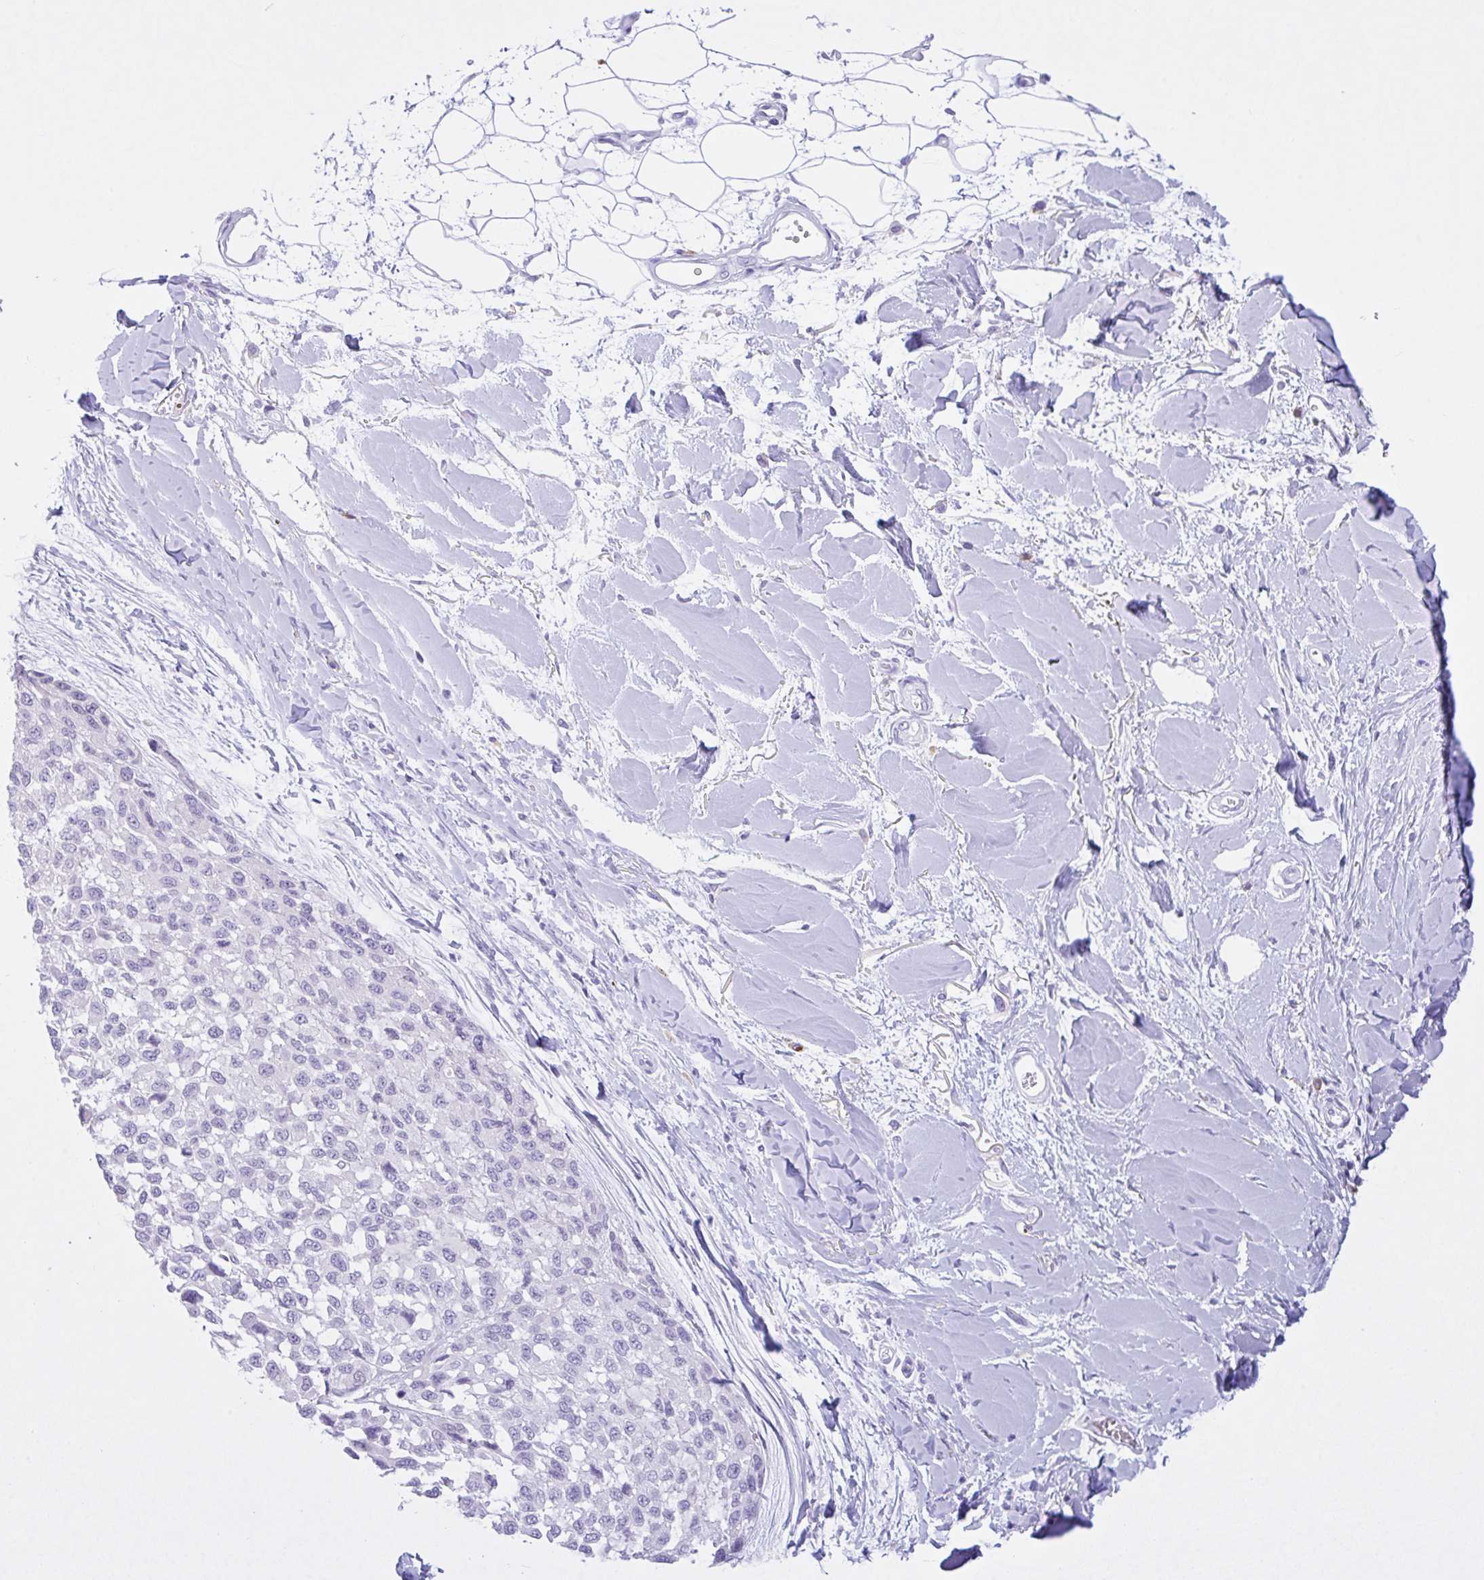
{"staining": {"intensity": "negative", "quantity": "none", "location": "none"}, "tissue": "melanoma", "cell_type": "Tumor cells", "image_type": "cancer", "snomed": [{"axis": "morphology", "description": "Malignant melanoma, NOS"}, {"axis": "topography", "description": "Skin"}], "caption": "Human malignant melanoma stained for a protein using immunohistochemistry reveals no positivity in tumor cells.", "gene": "NCF1", "patient": {"sex": "male", "age": 62}}